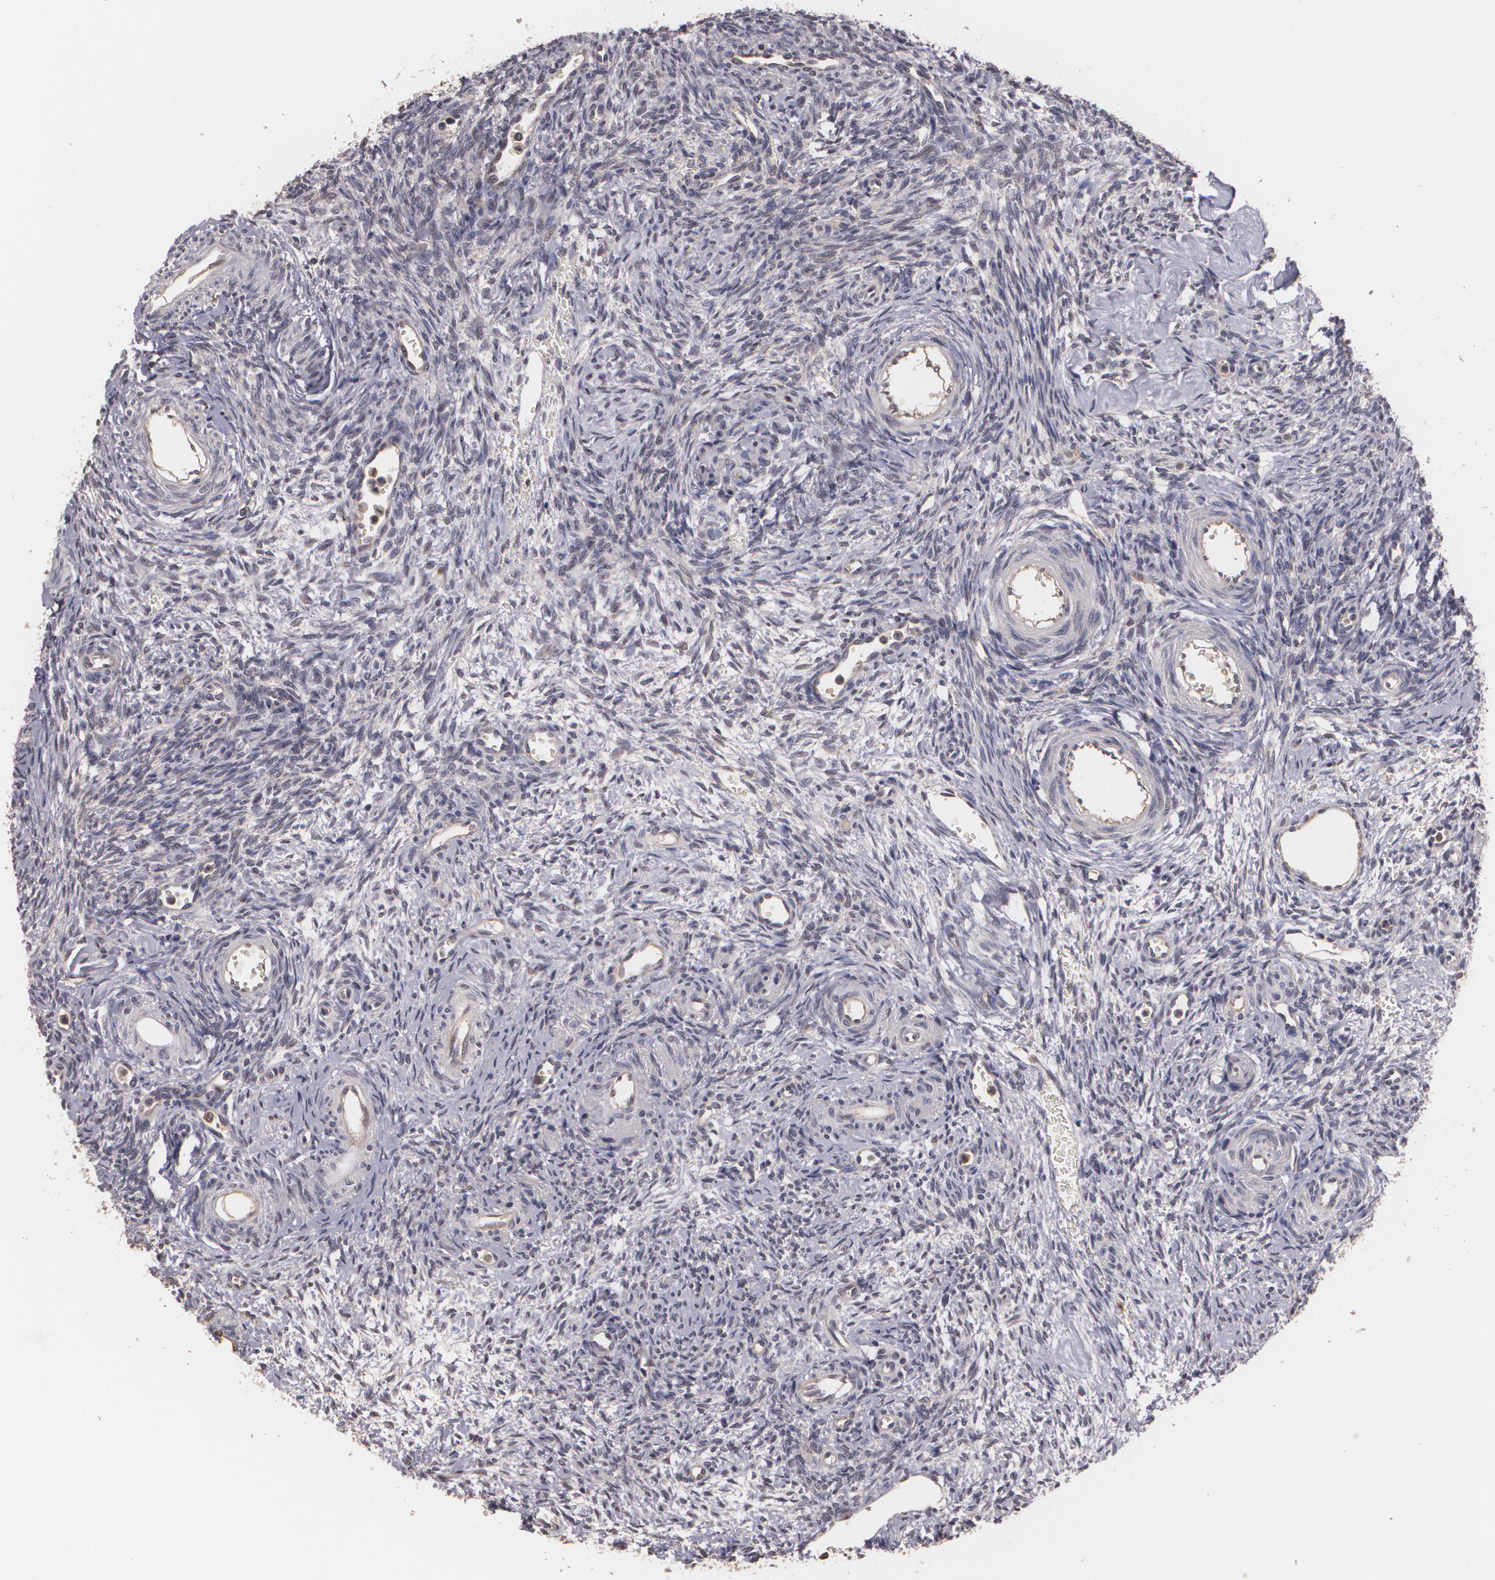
{"staining": {"intensity": "moderate", "quantity": "25%-75%", "location": "cytoplasmic/membranous,nuclear"}, "tissue": "ovary", "cell_type": "Follicle cells", "image_type": "normal", "snomed": [{"axis": "morphology", "description": "Normal tissue, NOS"}, {"axis": "topography", "description": "Ovary"}], "caption": "Immunohistochemical staining of benign human ovary exhibits moderate cytoplasmic/membranous,nuclear protein staining in about 25%-75% of follicle cells.", "gene": "BRCA1", "patient": {"sex": "female", "age": 39}}